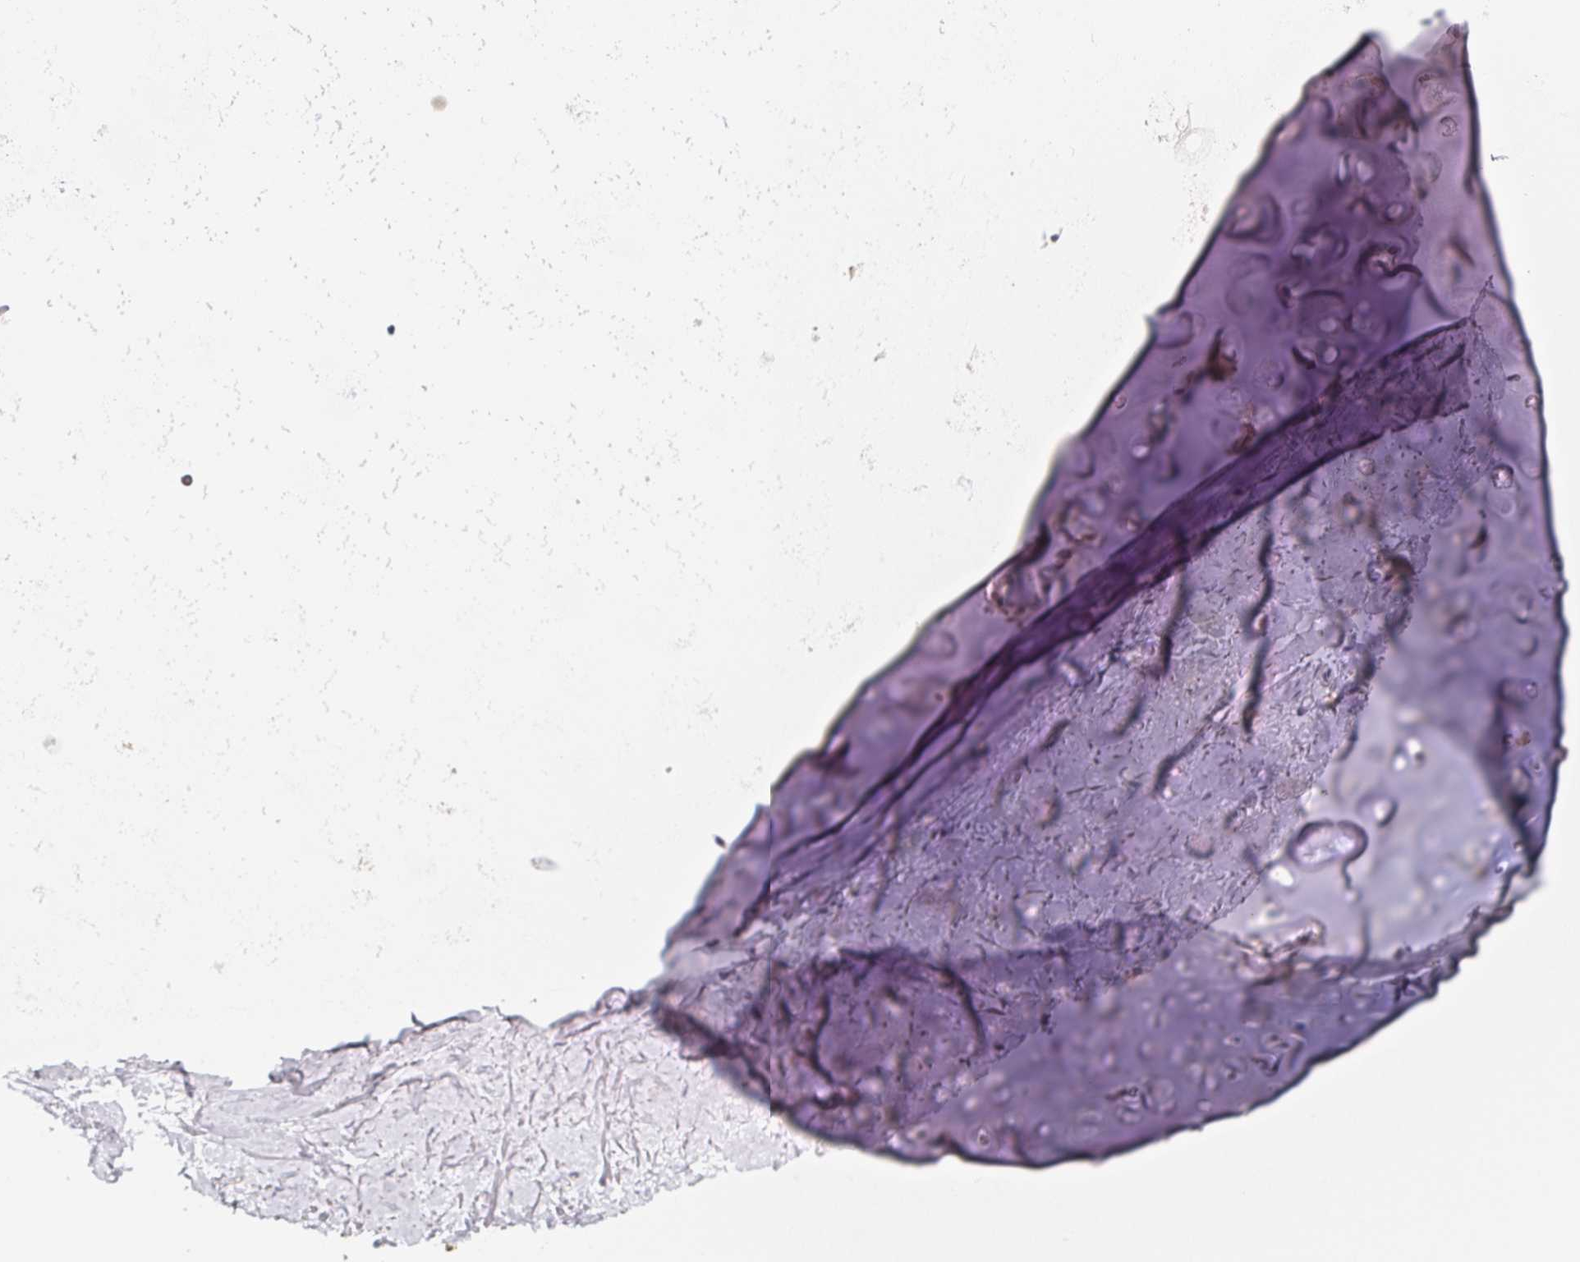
{"staining": {"intensity": "negative", "quantity": "none", "location": "none"}, "tissue": "adipose tissue", "cell_type": "Adipocytes", "image_type": "normal", "snomed": [{"axis": "morphology", "description": "Normal tissue, NOS"}, {"axis": "topography", "description": "Cartilage tissue"}, {"axis": "topography", "description": "Bronchus"}], "caption": "This is a photomicrograph of immunohistochemistry (IHC) staining of benign adipose tissue, which shows no positivity in adipocytes.", "gene": "KIFC1", "patient": {"sex": "female", "age": 79}}